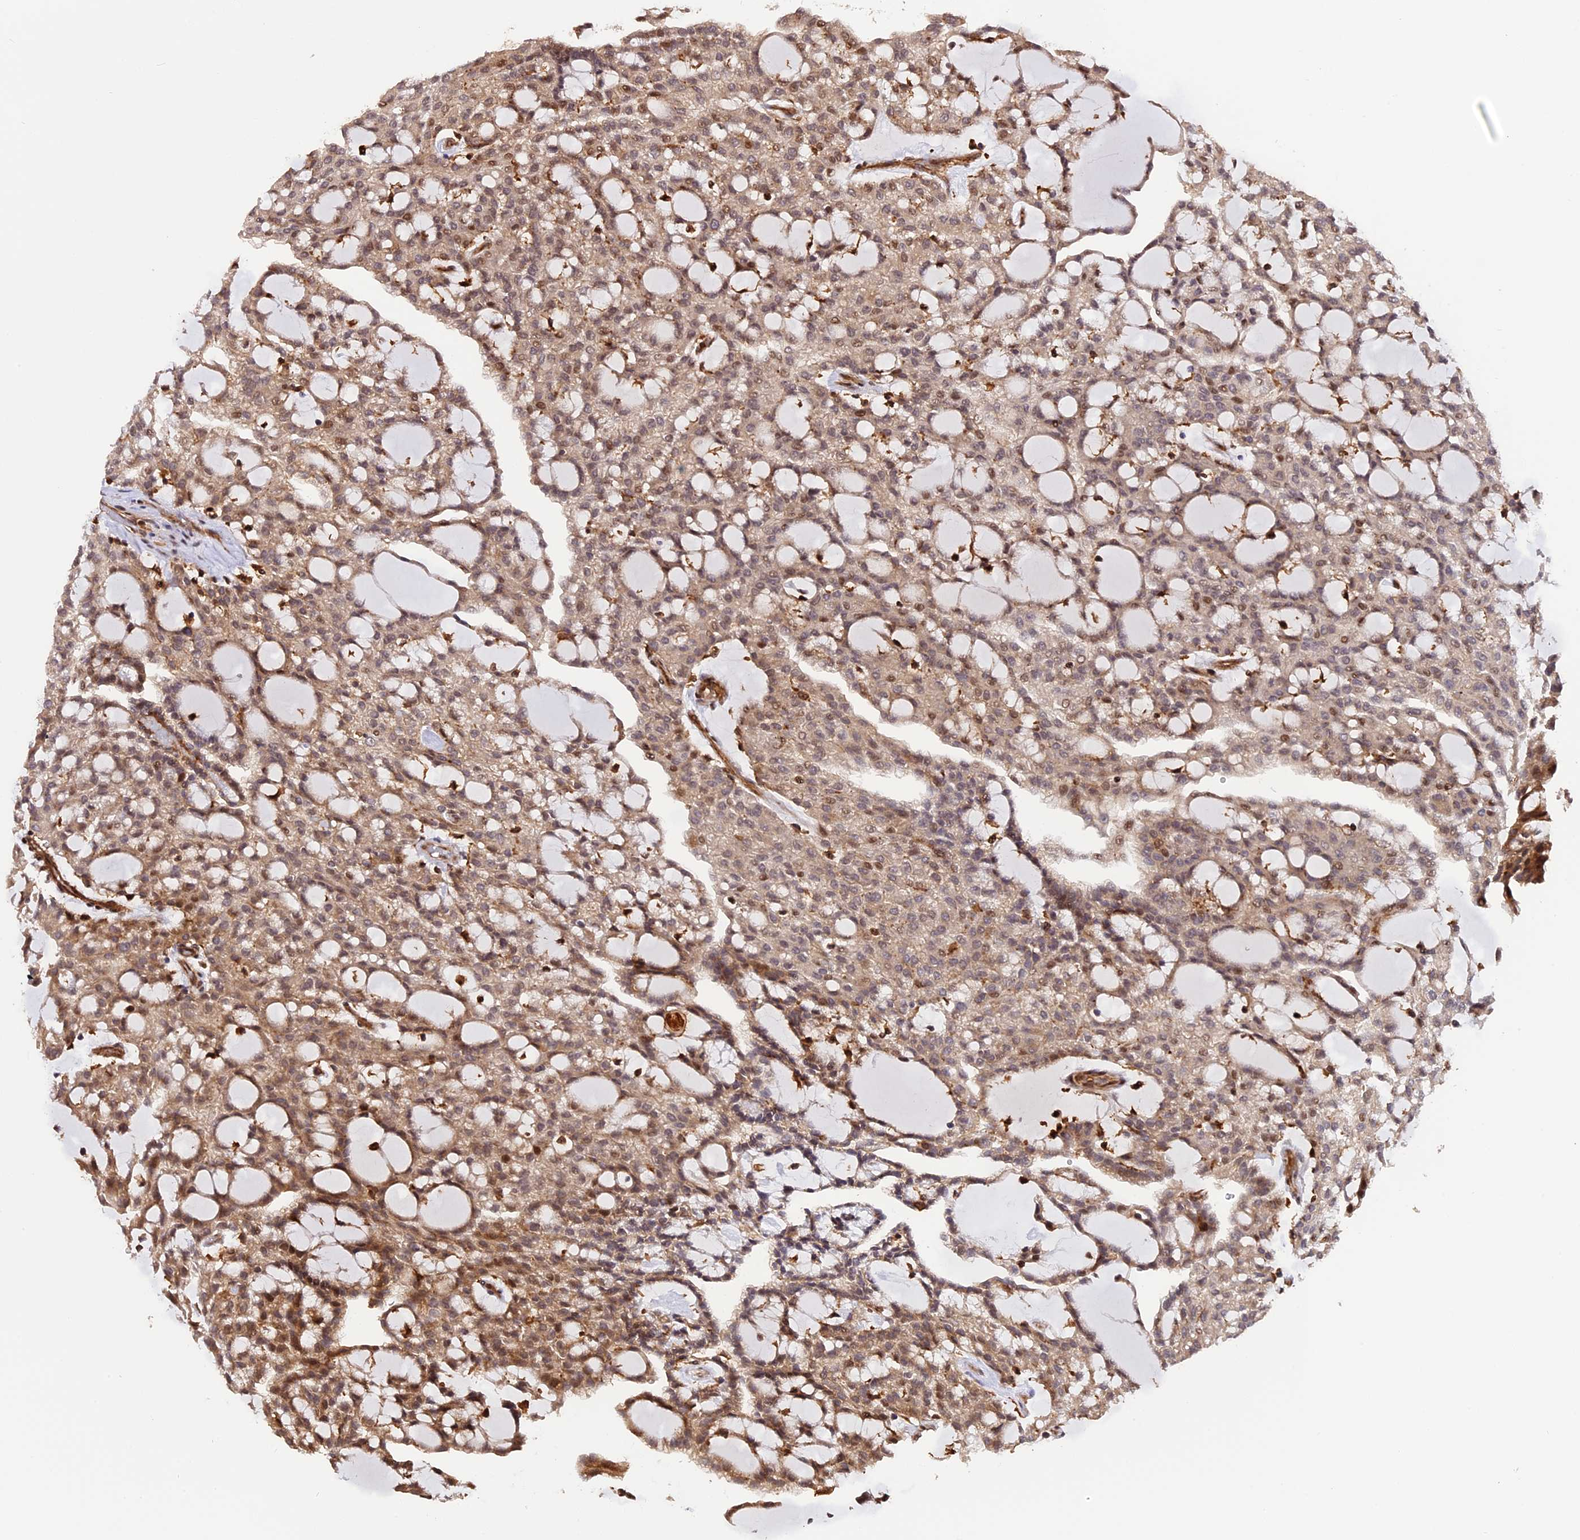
{"staining": {"intensity": "moderate", "quantity": "25%-75%", "location": "cytoplasmic/membranous,nuclear"}, "tissue": "renal cancer", "cell_type": "Tumor cells", "image_type": "cancer", "snomed": [{"axis": "morphology", "description": "Adenocarcinoma, NOS"}, {"axis": "topography", "description": "Kidney"}], "caption": "Moderate cytoplasmic/membranous and nuclear positivity for a protein is present in approximately 25%-75% of tumor cells of renal cancer (adenocarcinoma) using IHC.", "gene": "HERPUD1", "patient": {"sex": "male", "age": 63}}